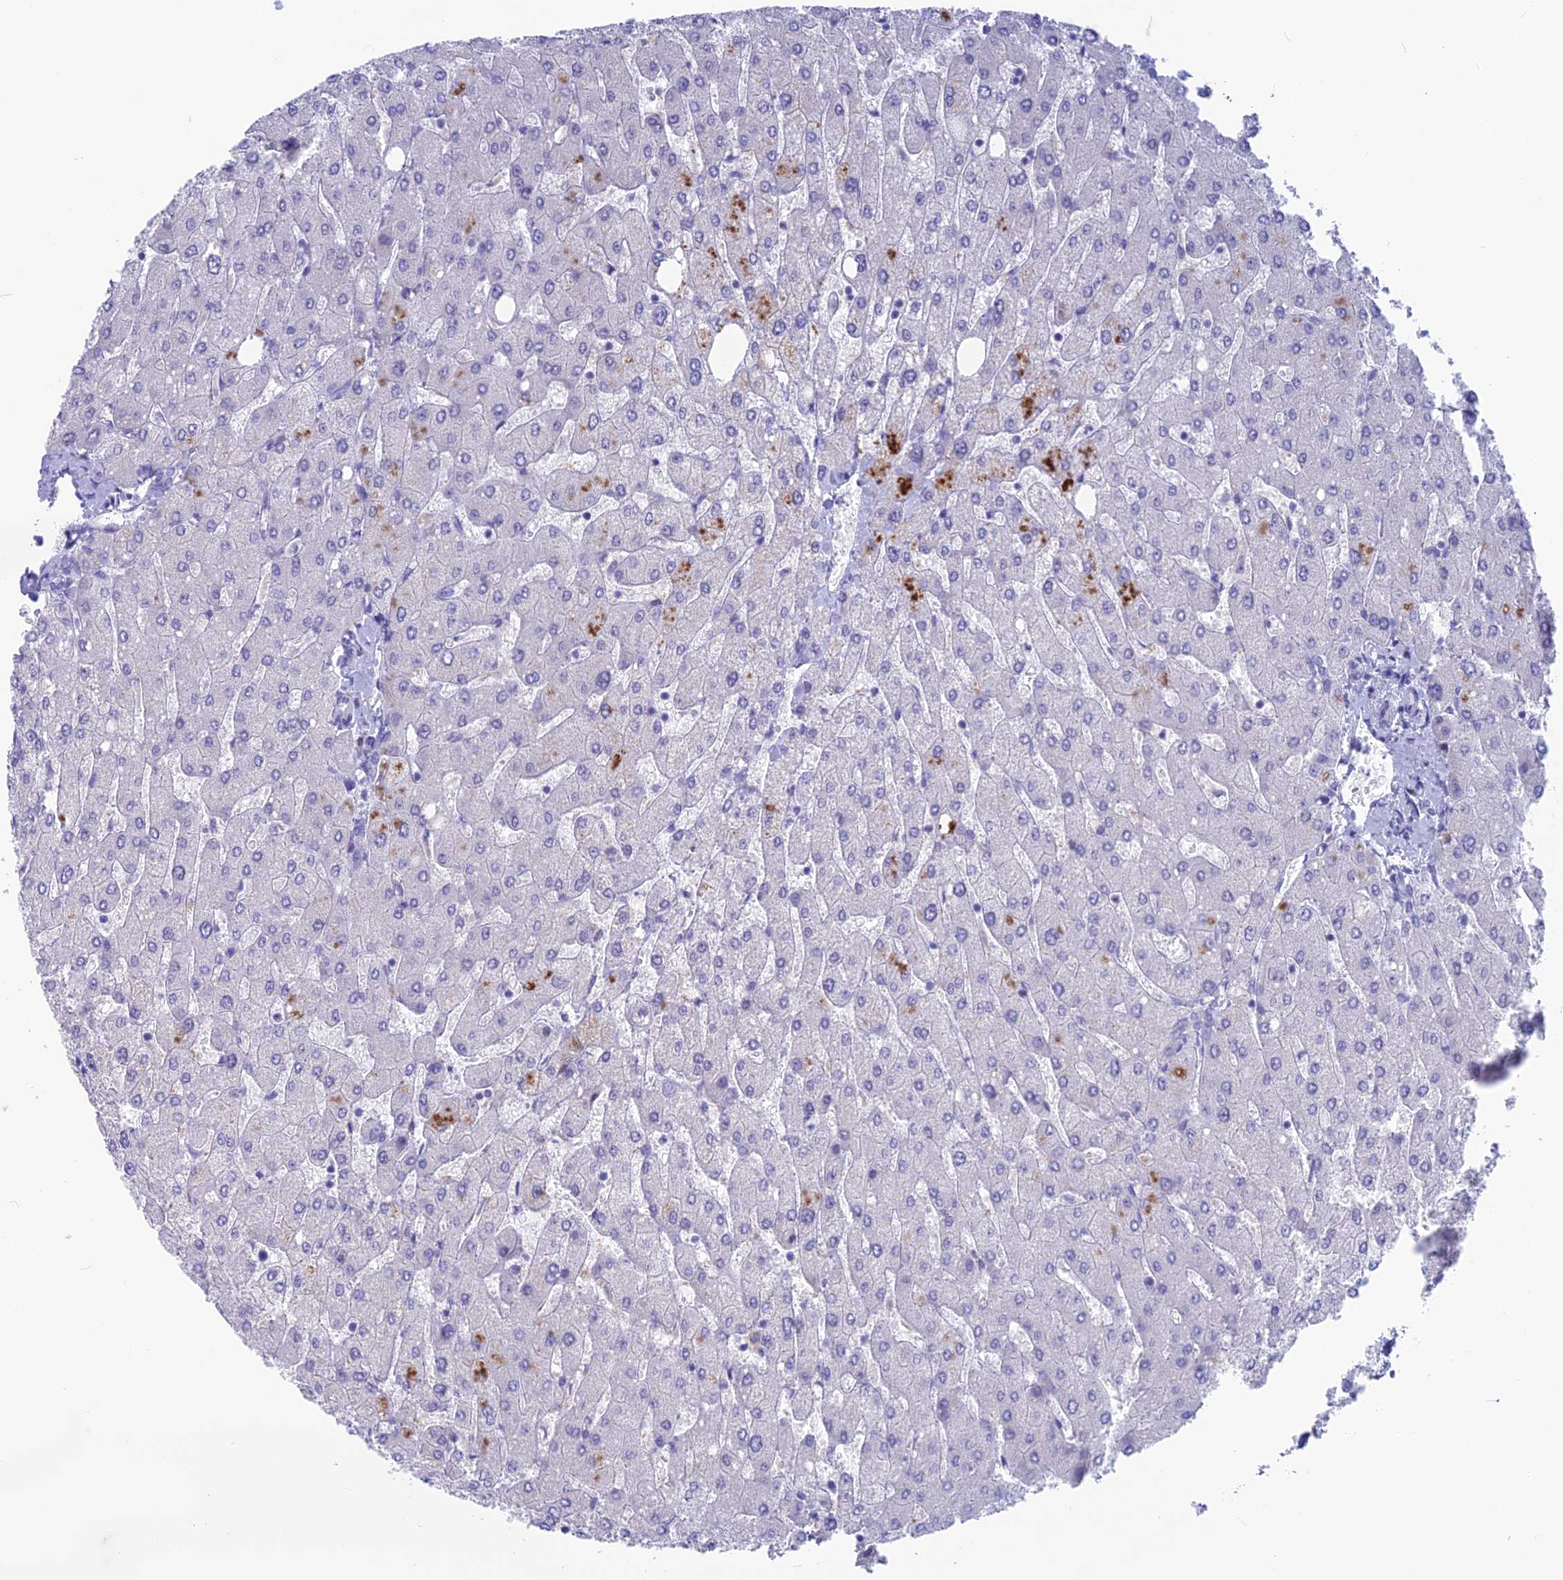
{"staining": {"intensity": "negative", "quantity": "none", "location": "none"}, "tissue": "liver", "cell_type": "Cholangiocytes", "image_type": "normal", "snomed": [{"axis": "morphology", "description": "Normal tissue, NOS"}, {"axis": "topography", "description": "Liver"}], "caption": "Micrograph shows no significant protein positivity in cholangiocytes of benign liver.", "gene": "SNTN", "patient": {"sex": "male", "age": 55}}